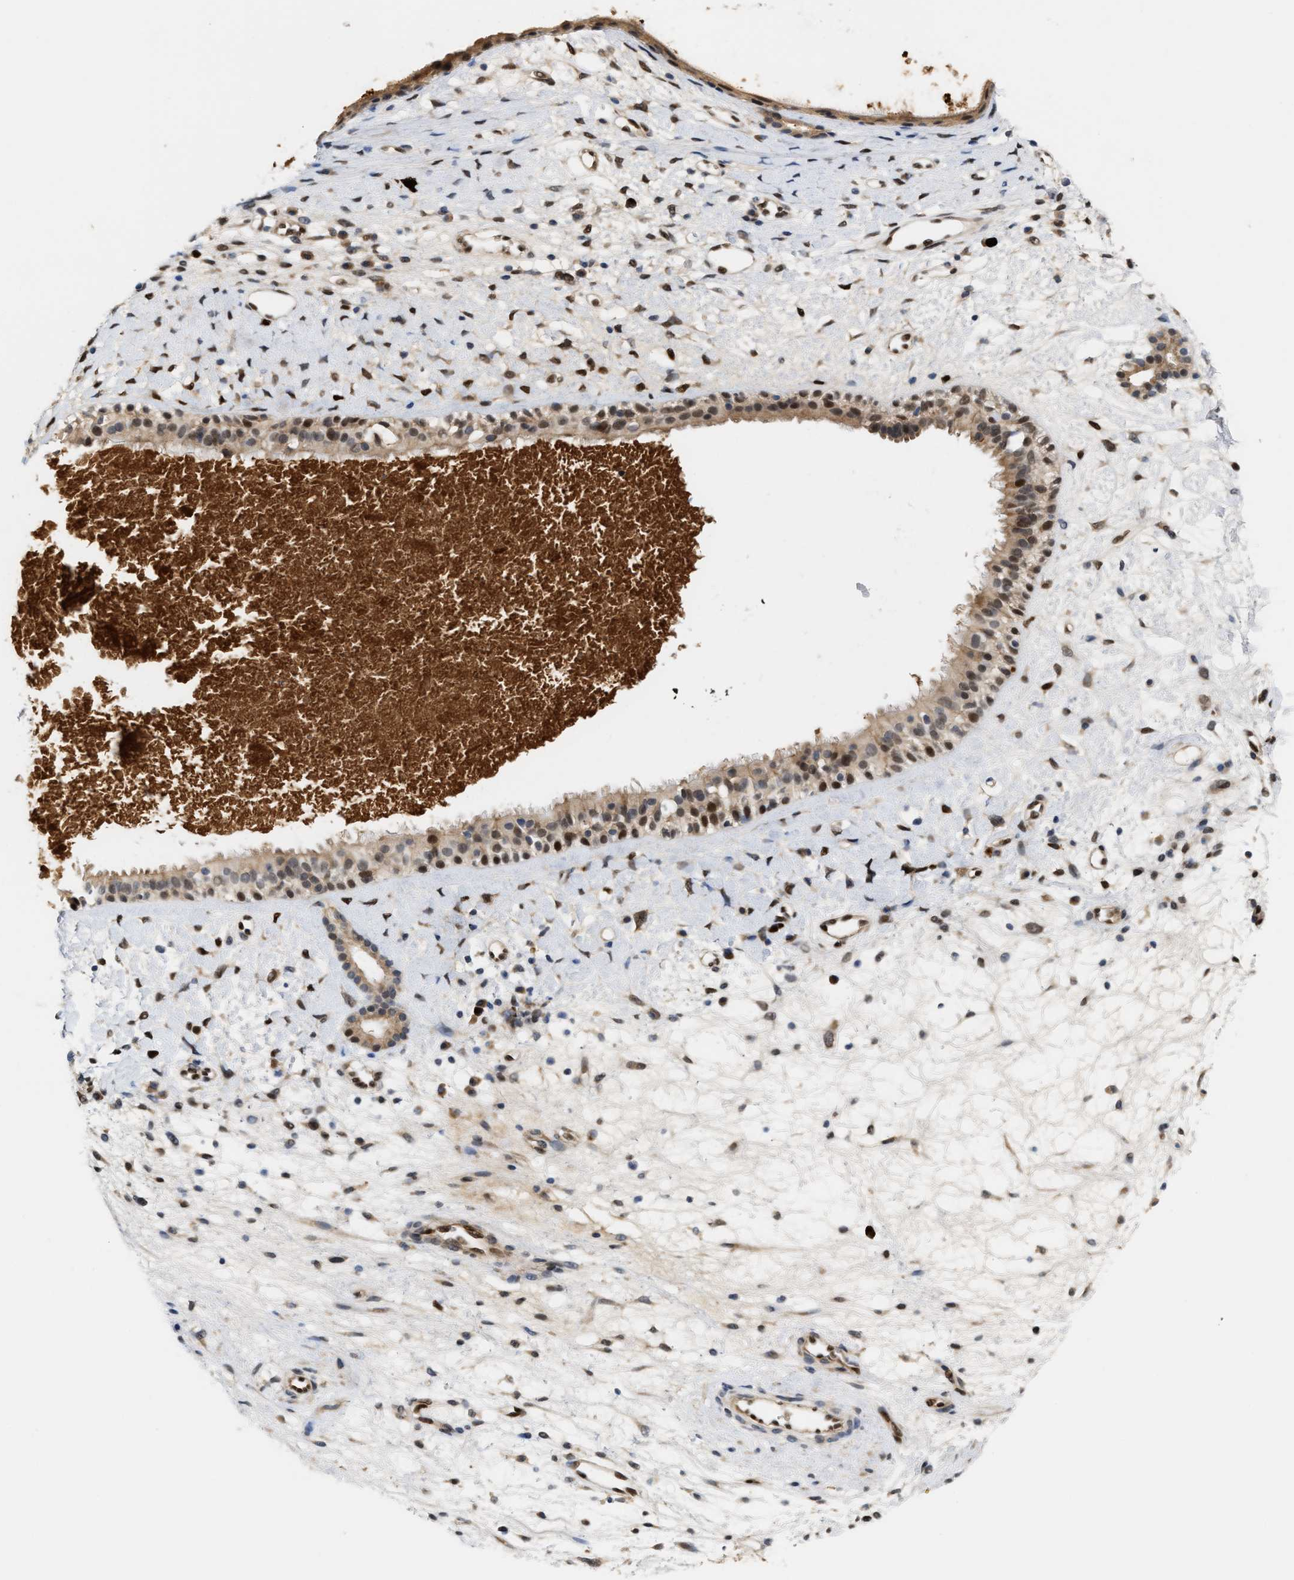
{"staining": {"intensity": "moderate", "quantity": "25%-75%", "location": "nuclear"}, "tissue": "nasopharynx", "cell_type": "Respiratory epithelial cells", "image_type": "normal", "snomed": [{"axis": "morphology", "description": "Normal tissue, NOS"}, {"axis": "topography", "description": "Nasopharynx"}], "caption": "Human nasopharynx stained with a brown dye demonstrates moderate nuclear positive staining in about 25%-75% of respiratory epithelial cells.", "gene": "TCF4", "patient": {"sex": "male", "age": 22}}